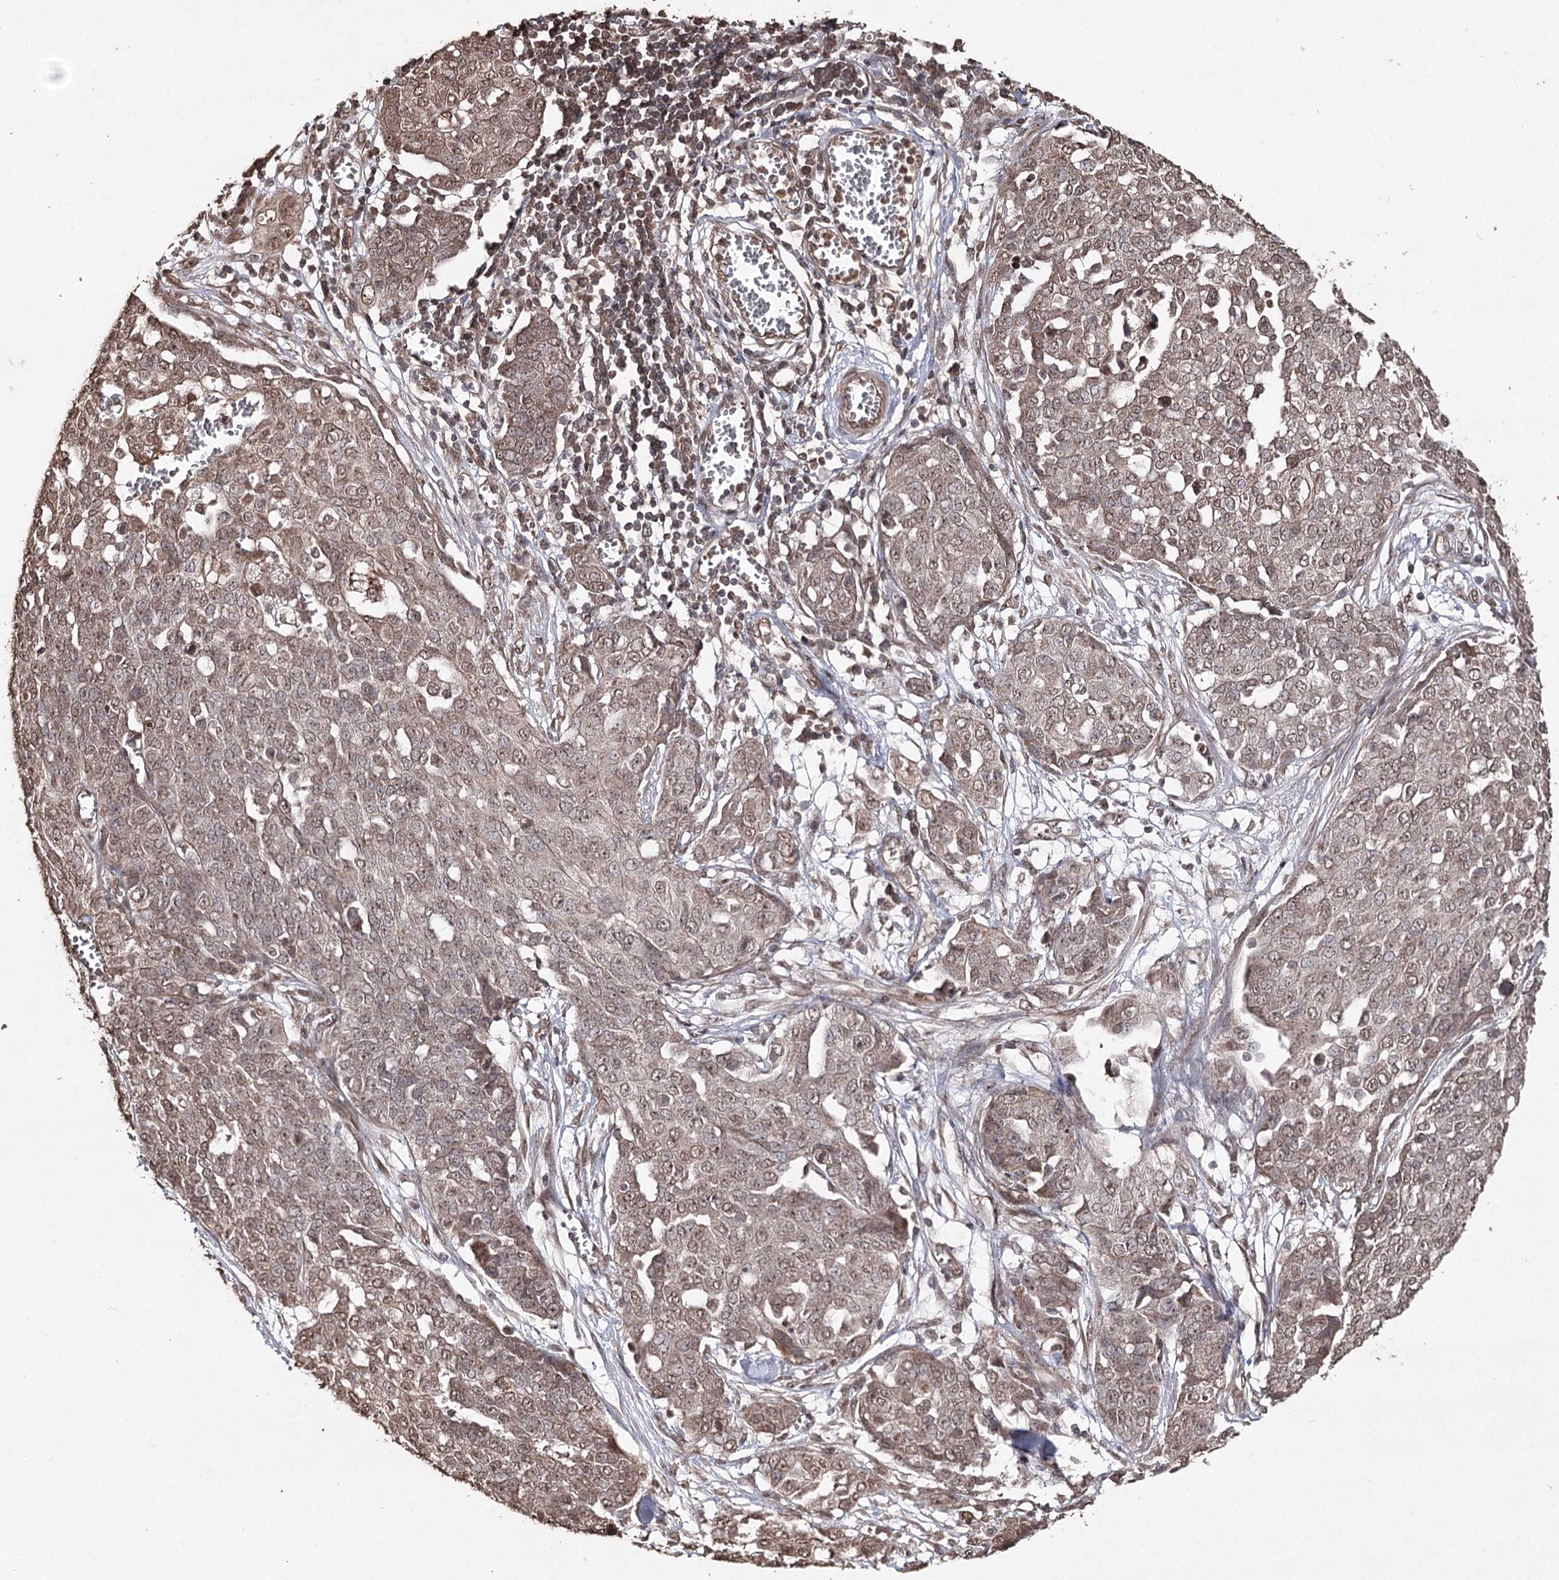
{"staining": {"intensity": "moderate", "quantity": ">75%", "location": "nuclear"}, "tissue": "ovarian cancer", "cell_type": "Tumor cells", "image_type": "cancer", "snomed": [{"axis": "morphology", "description": "Cystadenocarcinoma, serous, NOS"}, {"axis": "topography", "description": "Soft tissue"}, {"axis": "topography", "description": "Ovary"}], "caption": "Serous cystadenocarcinoma (ovarian) stained with a brown dye shows moderate nuclear positive staining in approximately >75% of tumor cells.", "gene": "ATG14", "patient": {"sex": "female", "age": 57}}